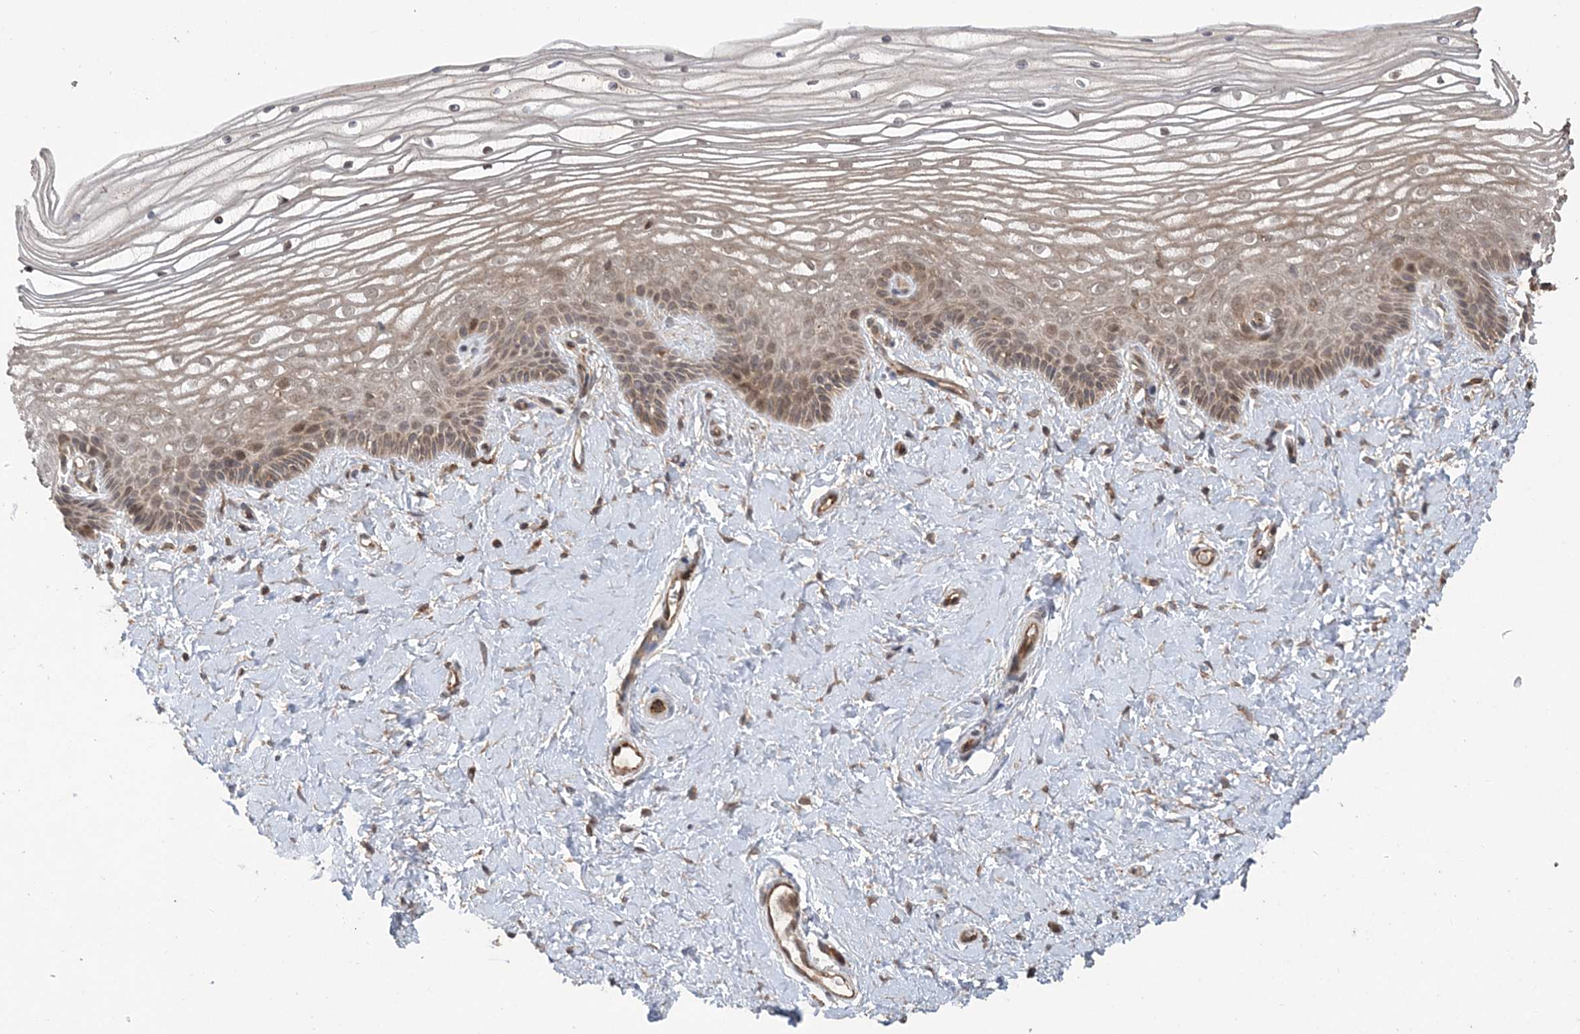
{"staining": {"intensity": "weak", "quantity": ">75%", "location": "cytoplasmic/membranous,nuclear"}, "tissue": "vagina", "cell_type": "Squamous epithelial cells", "image_type": "normal", "snomed": [{"axis": "morphology", "description": "Normal tissue, NOS"}, {"axis": "topography", "description": "Vagina"}, {"axis": "topography", "description": "Cervix"}], "caption": "A histopathology image of vagina stained for a protein demonstrates weak cytoplasmic/membranous,nuclear brown staining in squamous epithelial cells.", "gene": "HERPUD1", "patient": {"sex": "female", "age": 40}}